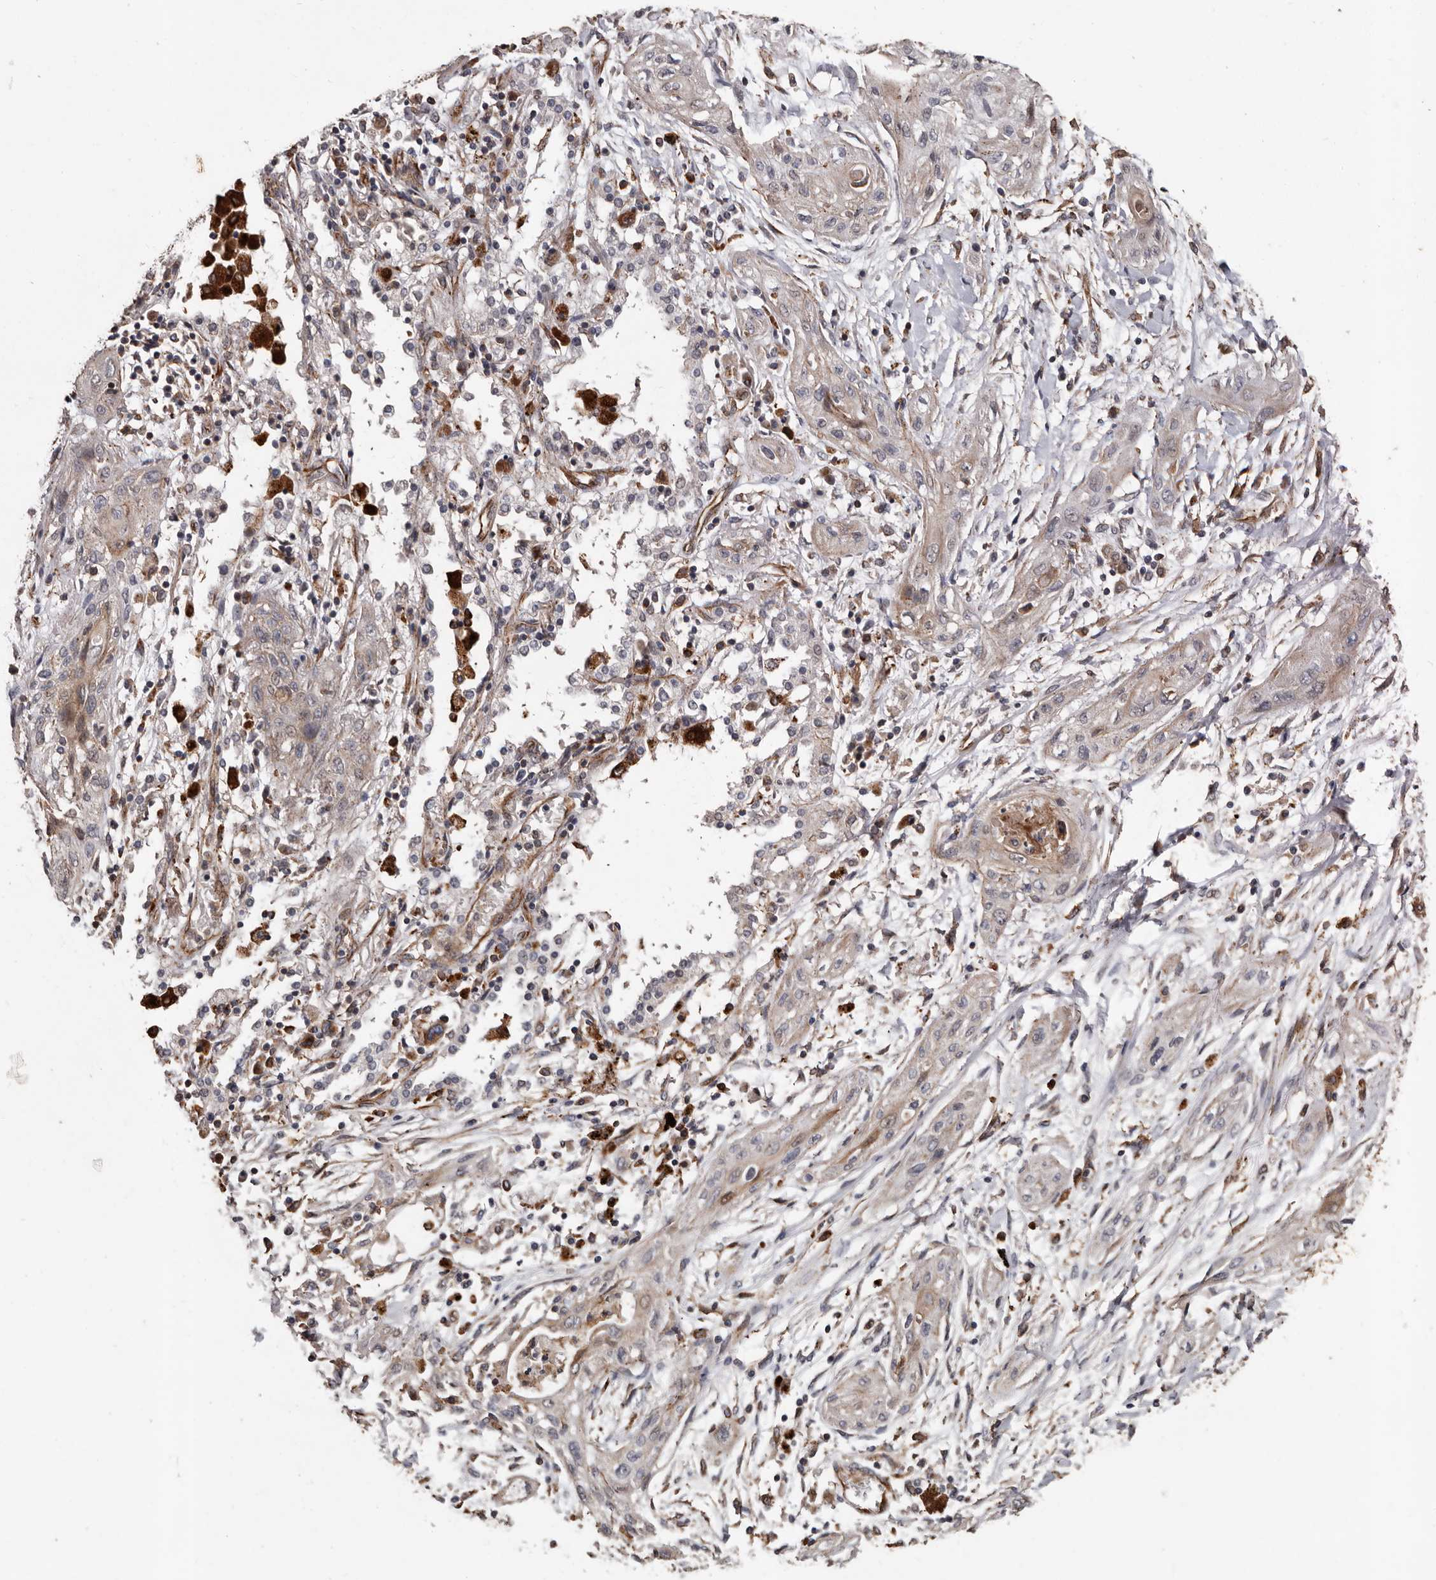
{"staining": {"intensity": "weak", "quantity": "<25%", "location": "cytoplasmic/membranous"}, "tissue": "lung cancer", "cell_type": "Tumor cells", "image_type": "cancer", "snomed": [{"axis": "morphology", "description": "Squamous cell carcinoma, NOS"}, {"axis": "topography", "description": "Lung"}], "caption": "Squamous cell carcinoma (lung) was stained to show a protein in brown. There is no significant staining in tumor cells.", "gene": "BRAT1", "patient": {"sex": "female", "age": 47}}